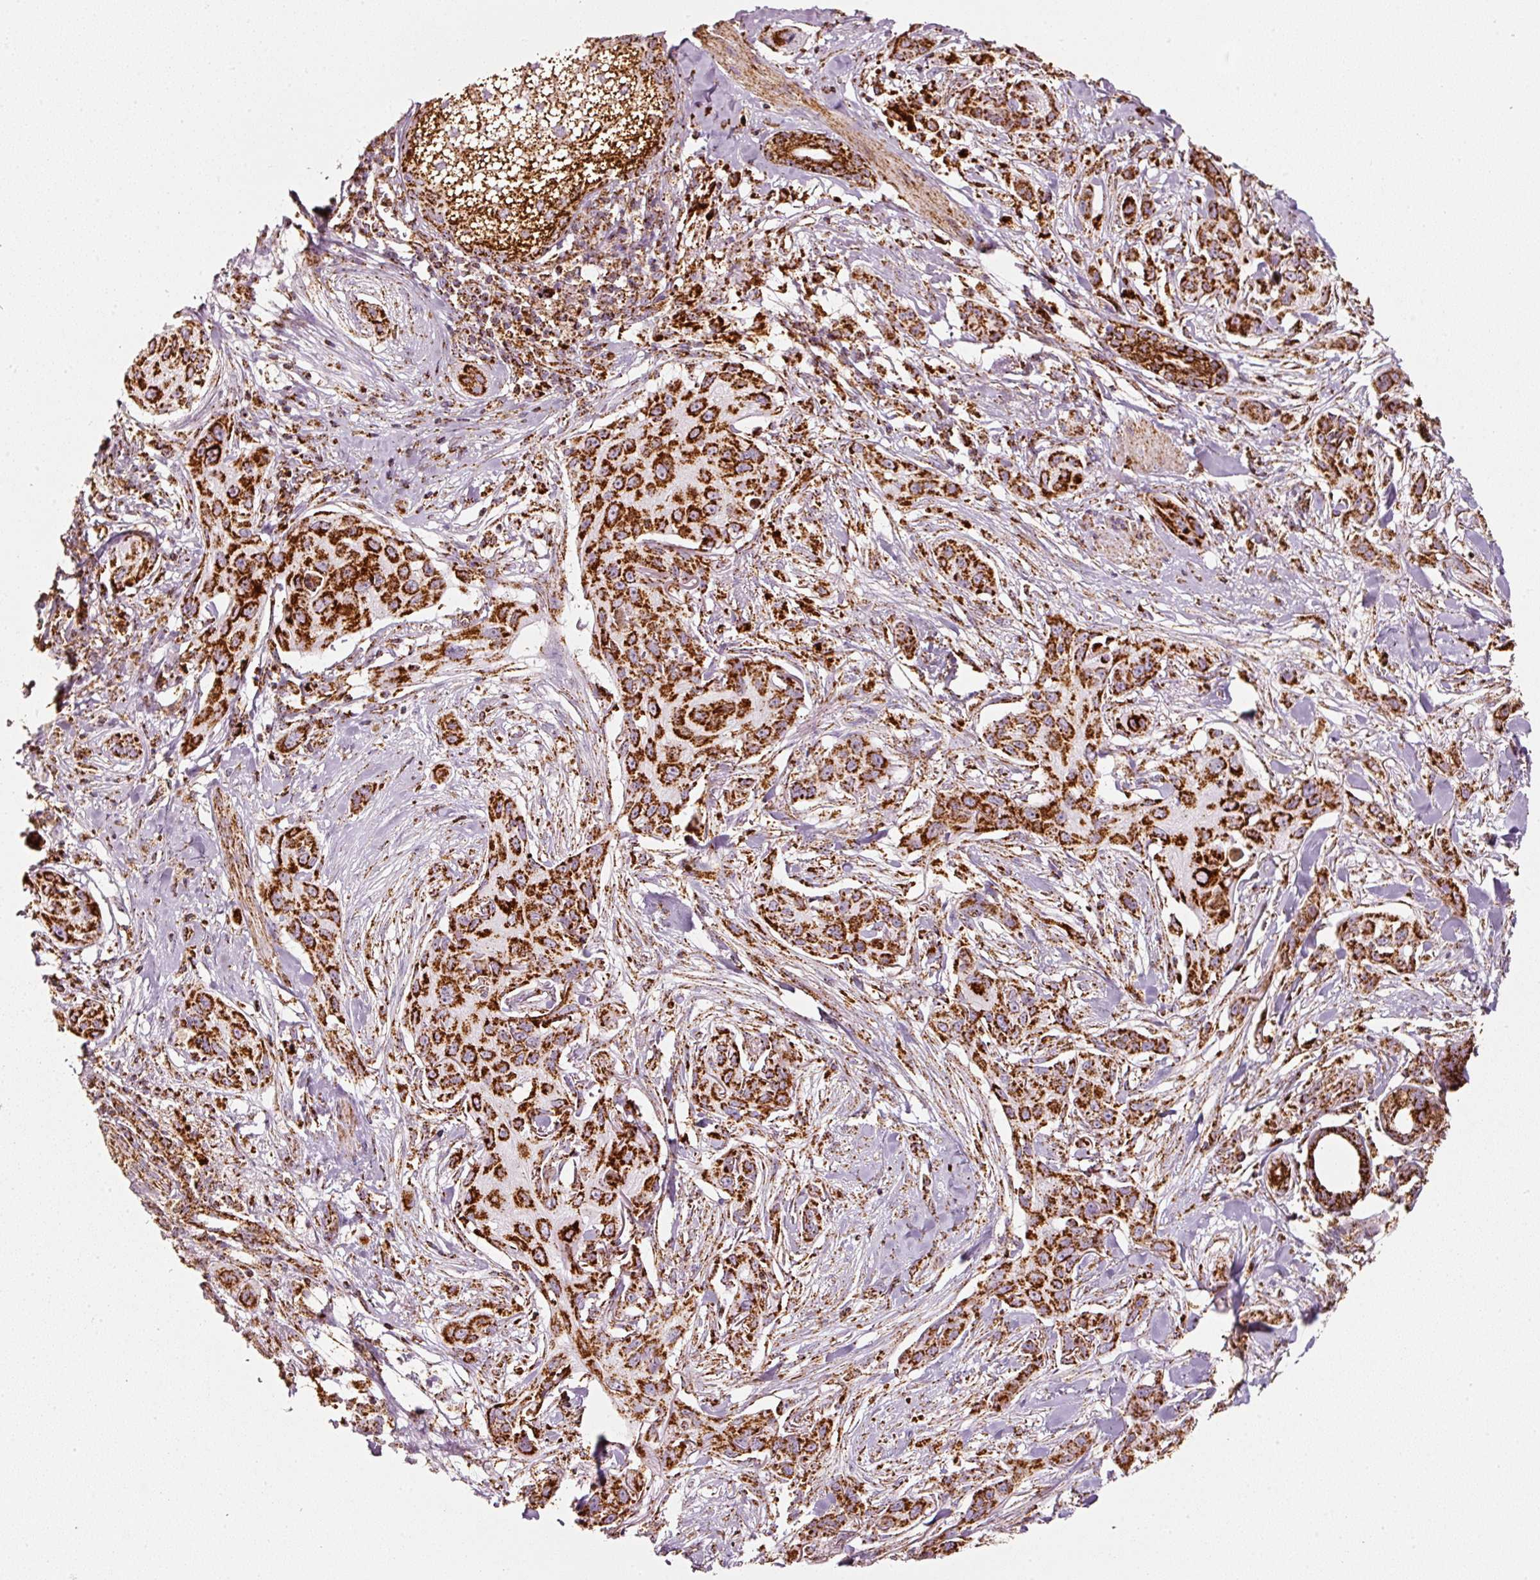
{"staining": {"intensity": "strong", "quantity": ">75%", "location": "cytoplasmic/membranous"}, "tissue": "skin cancer", "cell_type": "Tumor cells", "image_type": "cancer", "snomed": [{"axis": "morphology", "description": "Squamous cell carcinoma, NOS"}, {"axis": "topography", "description": "Skin"}], "caption": "A brown stain labels strong cytoplasmic/membranous expression of a protein in skin cancer tumor cells.", "gene": "UQCRC1", "patient": {"sex": "male", "age": 63}}